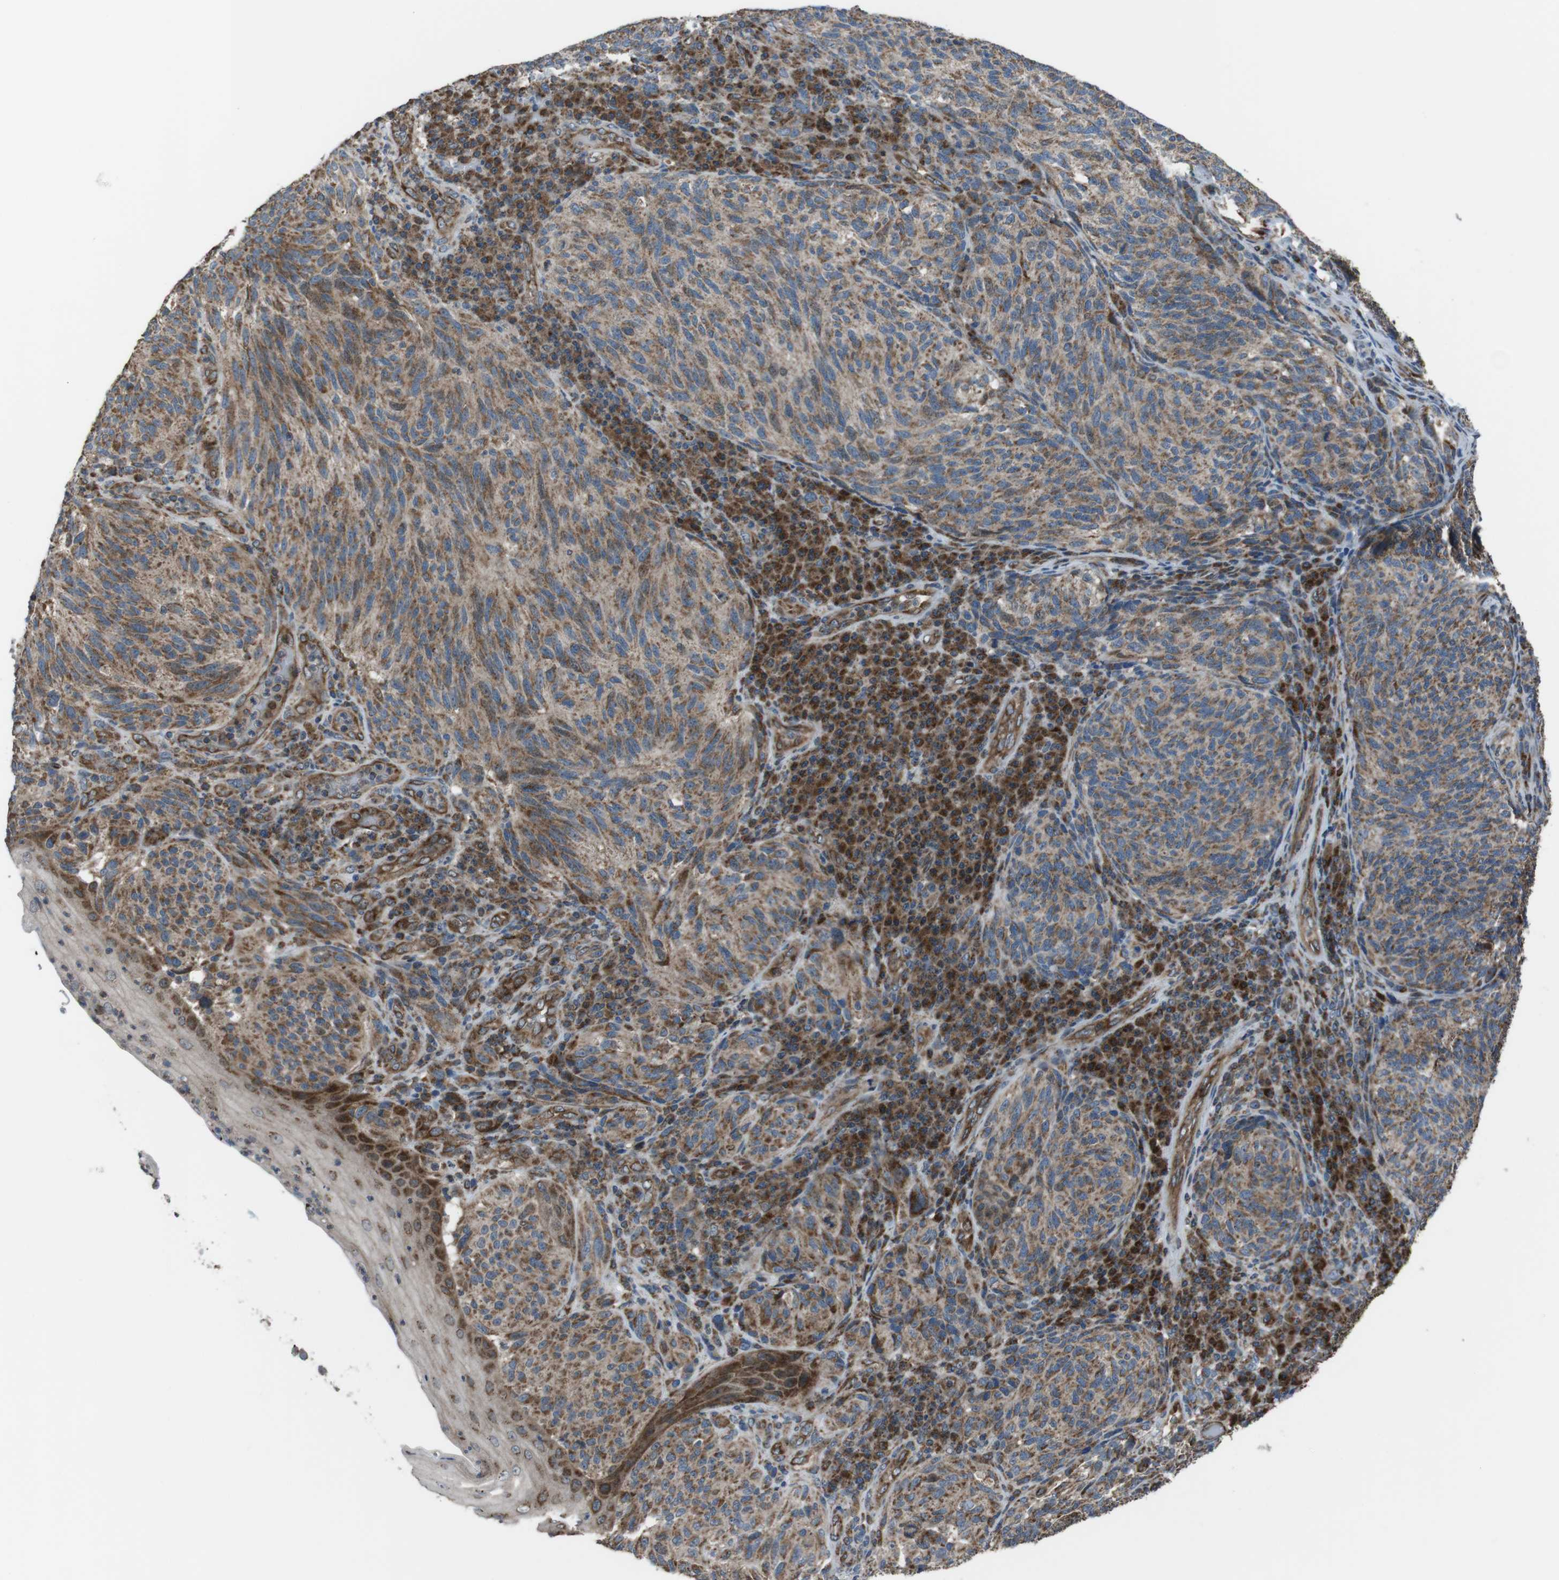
{"staining": {"intensity": "moderate", "quantity": ">75%", "location": "cytoplasmic/membranous"}, "tissue": "melanoma", "cell_type": "Tumor cells", "image_type": "cancer", "snomed": [{"axis": "morphology", "description": "Malignant melanoma, NOS"}, {"axis": "topography", "description": "Skin"}], "caption": "Immunohistochemistry histopathology image of neoplastic tissue: human melanoma stained using IHC demonstrates medium levels of moderate protein expression localized specifically in the cytoplasmic/membranous of tumor cells, appearing as a cytoplasmic/membranous brown color.", "gene": "GIMAP8", "patient": {"sex": "female", "age": 73}}